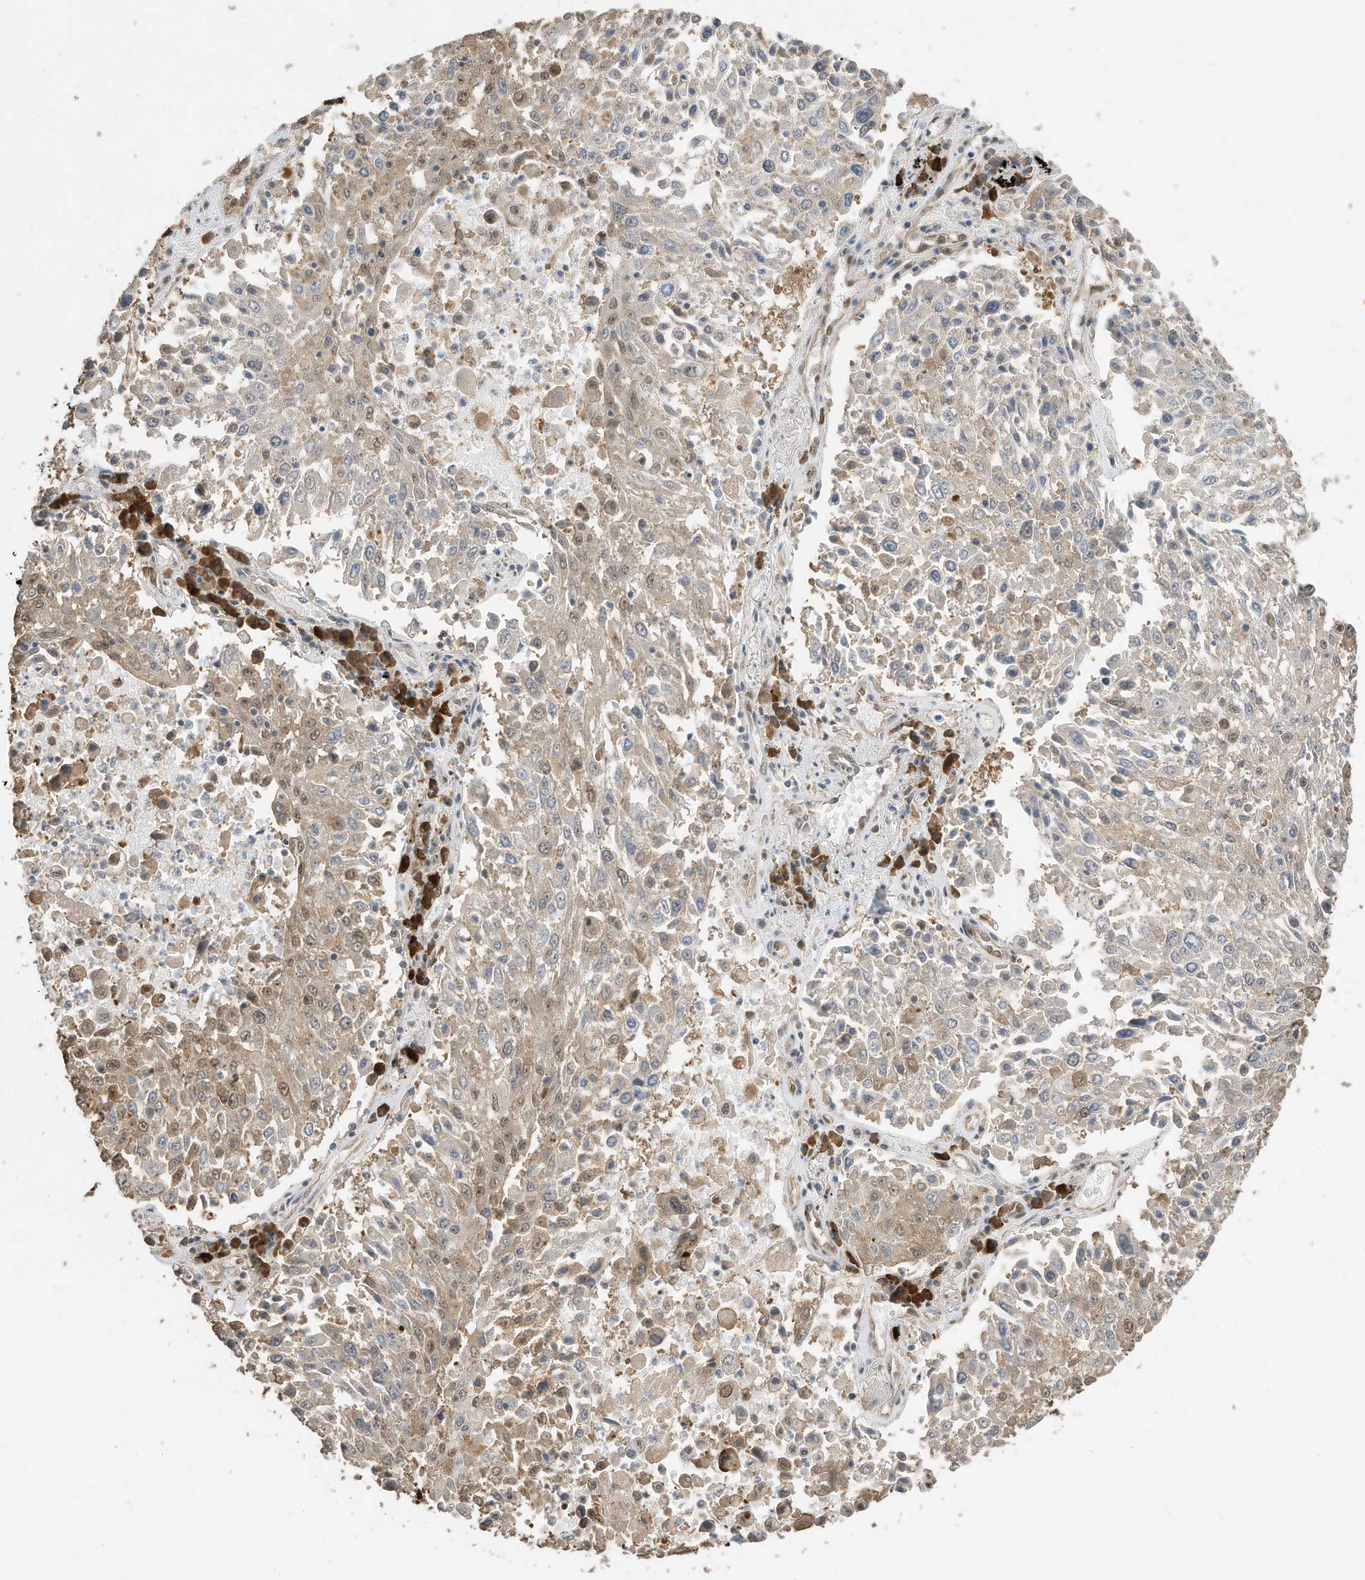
{"staining": {"intensity": "weak", "quantity": "<25%", "location": "nuclear"}, "tissue": "lung cancer", "cell_type": "Tumor cells", "image_type": "cancer", "snomed": [{"axis": "morphology", "description": "Squamous cell carcinoma, NOS"}, {"axis": "topography", "description": "Lung"}], "caption": "The image demonstrates no significant expression in tumor cells of squamous cell carcinoma (lung).", "gene": "ZNF195", "patient": {"sex": "male", "age": 65}}